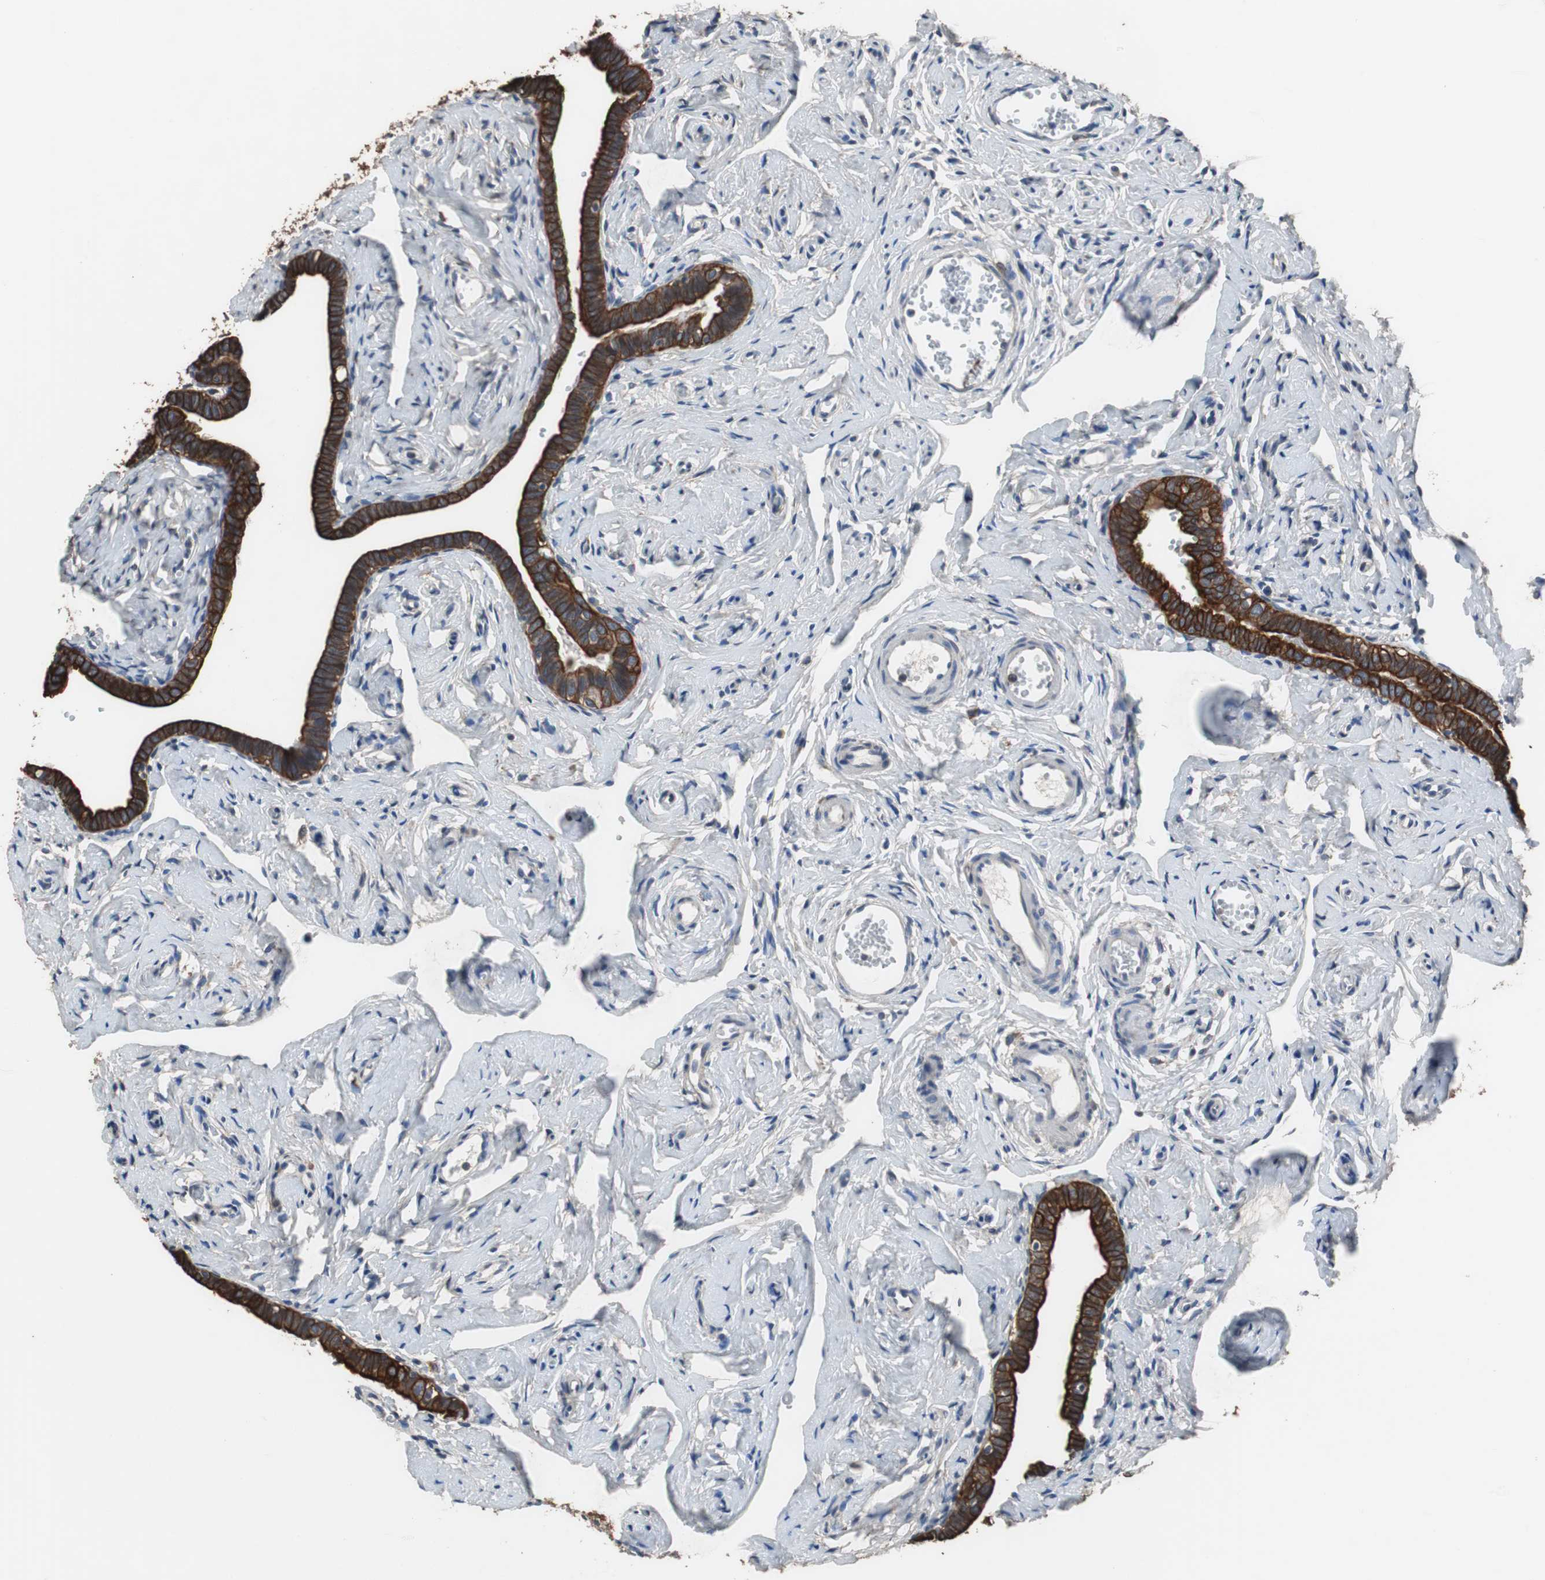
{"staining": {"intensity": "strong", "quantity": ">75%", "location": "cytoplasmic/membranous"}, "tissue": "fallopian tube", "cell_type": "Glandular cells", "image_type": "normal", "snomed": [{"axis": "morphology", "description": "Normal tissue, NOS"}, {"axis": "topography", "description": "Fallopian tube"}], "caption": "Normal fallopian tube displays strong cytoplasmic/membranous staining in approximately >75% of glandular cells, visualized by immunohistochemistry. Immunohistochemistry (ihc) stains the protein of interest in brown and the nuclei are stained blue.", "gene": "USP10", "patient": {"sex": "female", "age": 71}}